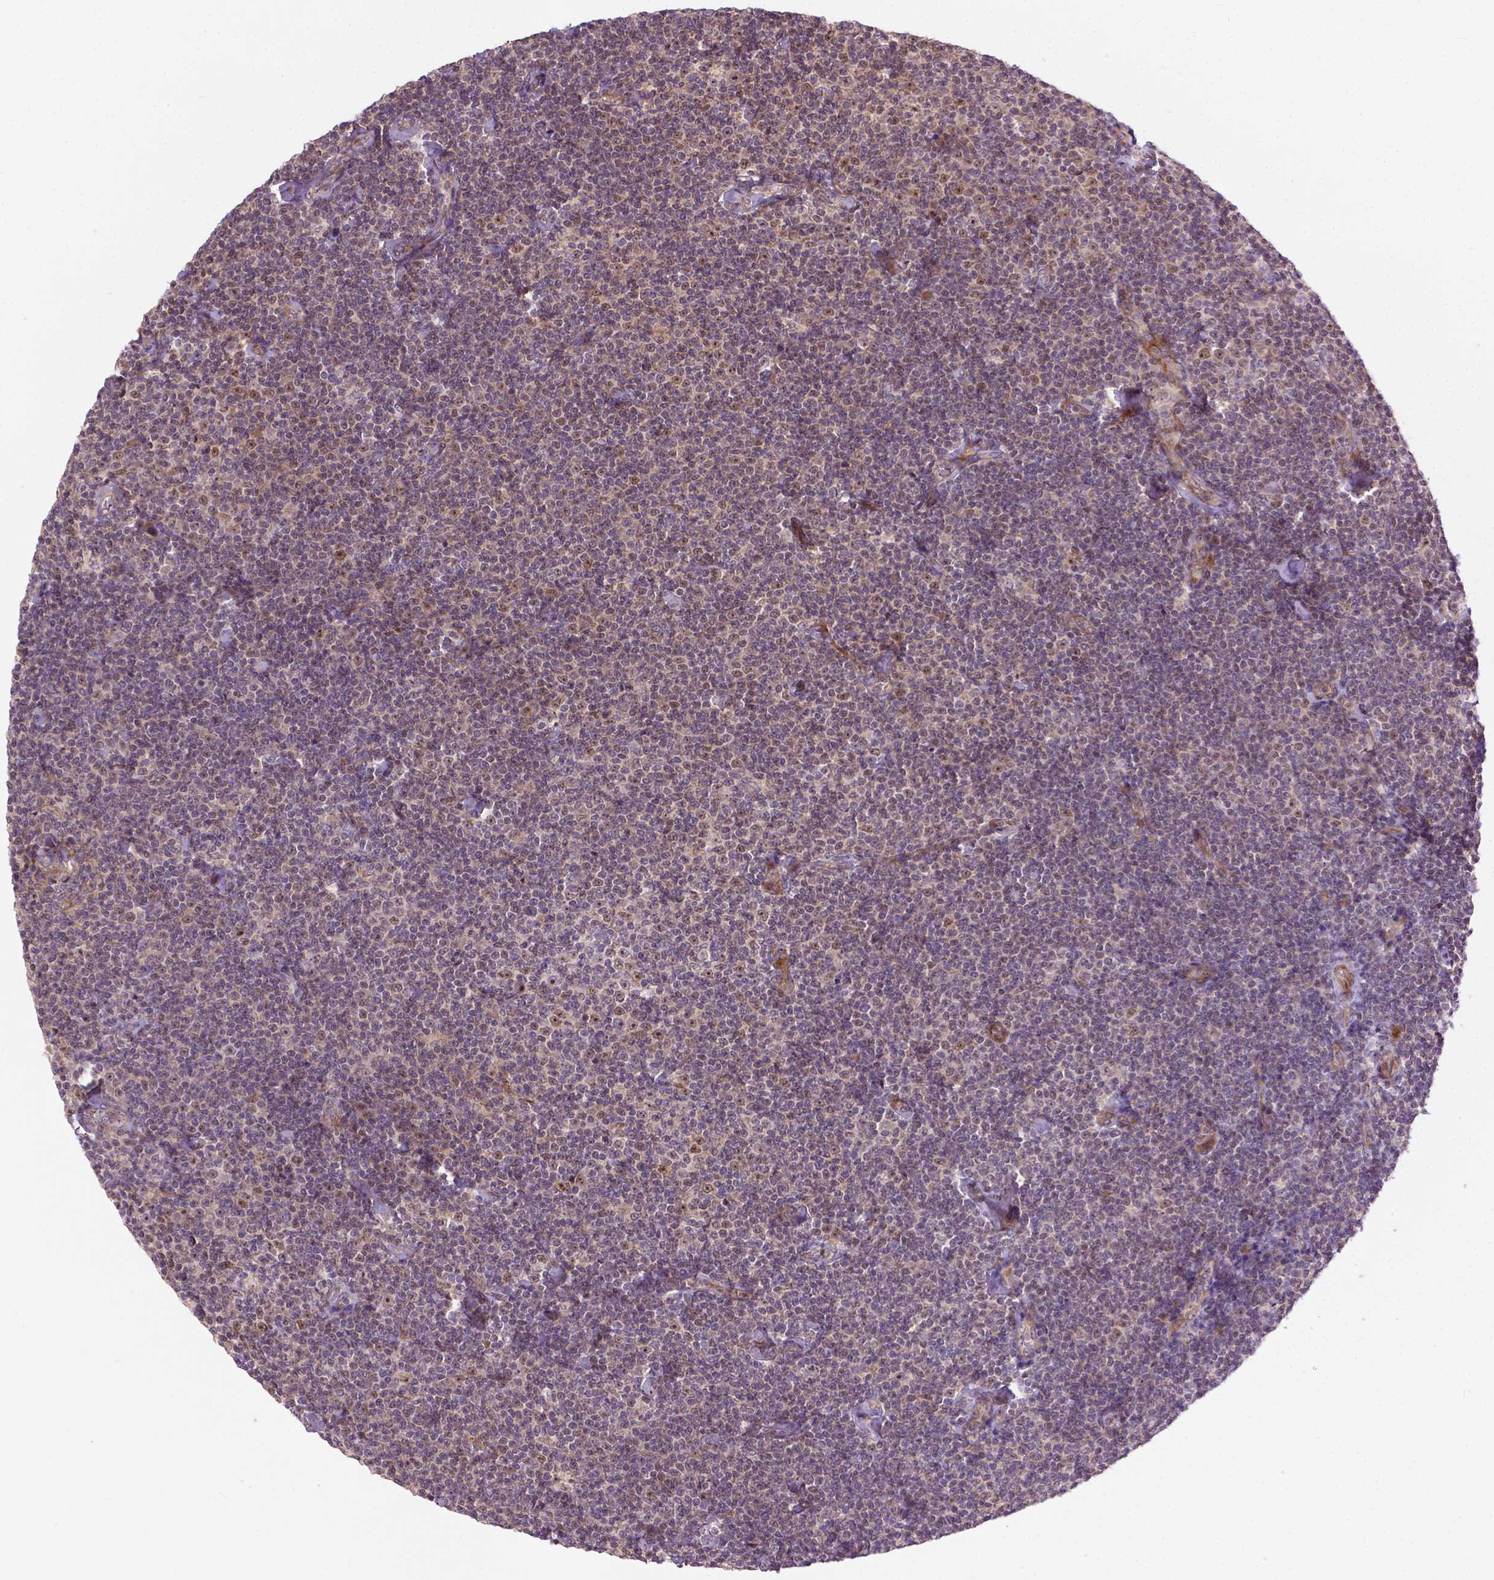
{"staining": {"intensity": "weak", "quantity": "<25%", "location": "nuclear"}, "tissue": "lymphoma", "cell_type": "Tumor cells", "image_type": "cancer", "snomed": [{"axis": "morphology", "description": "Malignant lymphoma, non-Hodgkin's type, Low grade"}, {"axis": "topography", "description": "Lymph node"}], "caption": "Tumor cells are negative for brown protein staining in low-grade malignant lymphoma, non-Hodgkin's type.", "gene": "PARP3", "patient": {"sex": "male", "age": 81}}